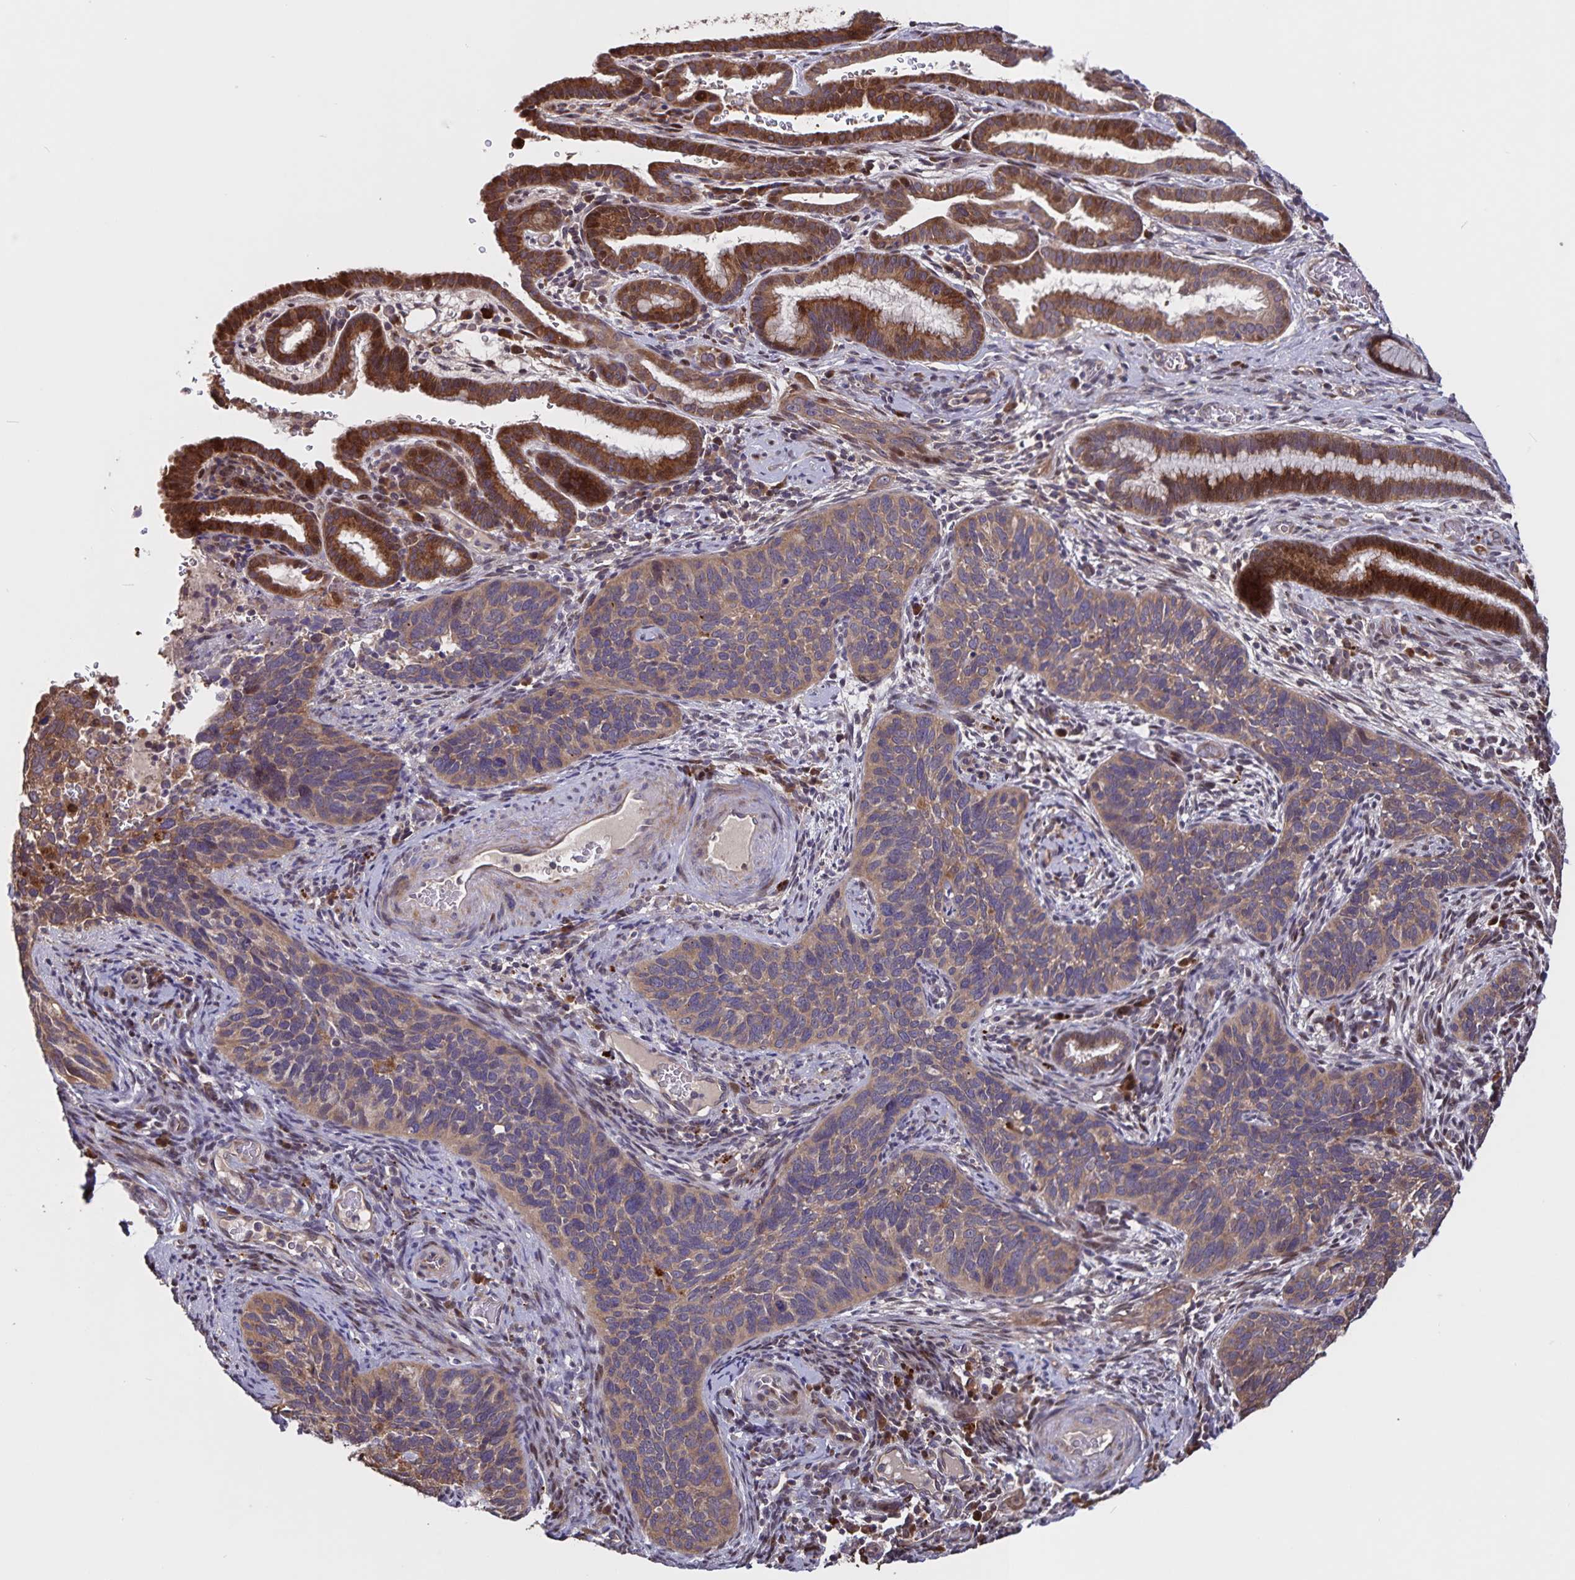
{"staining": {"intensity": "weak", "quantity": ">75%", "location": "cytoplasmic/membranous"}, "tissue": "cervical cancer", "cell_type": "Tumor cells", "image_type": "cancer", "snomed": [{"axis": "morphology", "description": "Squamous cell carcinoma, NOS"}, {"axis": "topography", "description": "Cervix"}], "caption": "IHC (DAB (3,3'-diaminobenzidine)) staining of human cervical cancer reveals weak cytoplasmic/membranous protein positivity in approximately >75% of tumor cells.", "gene": "FBXL16", "patient": {"sex": "female", "age": 51}}